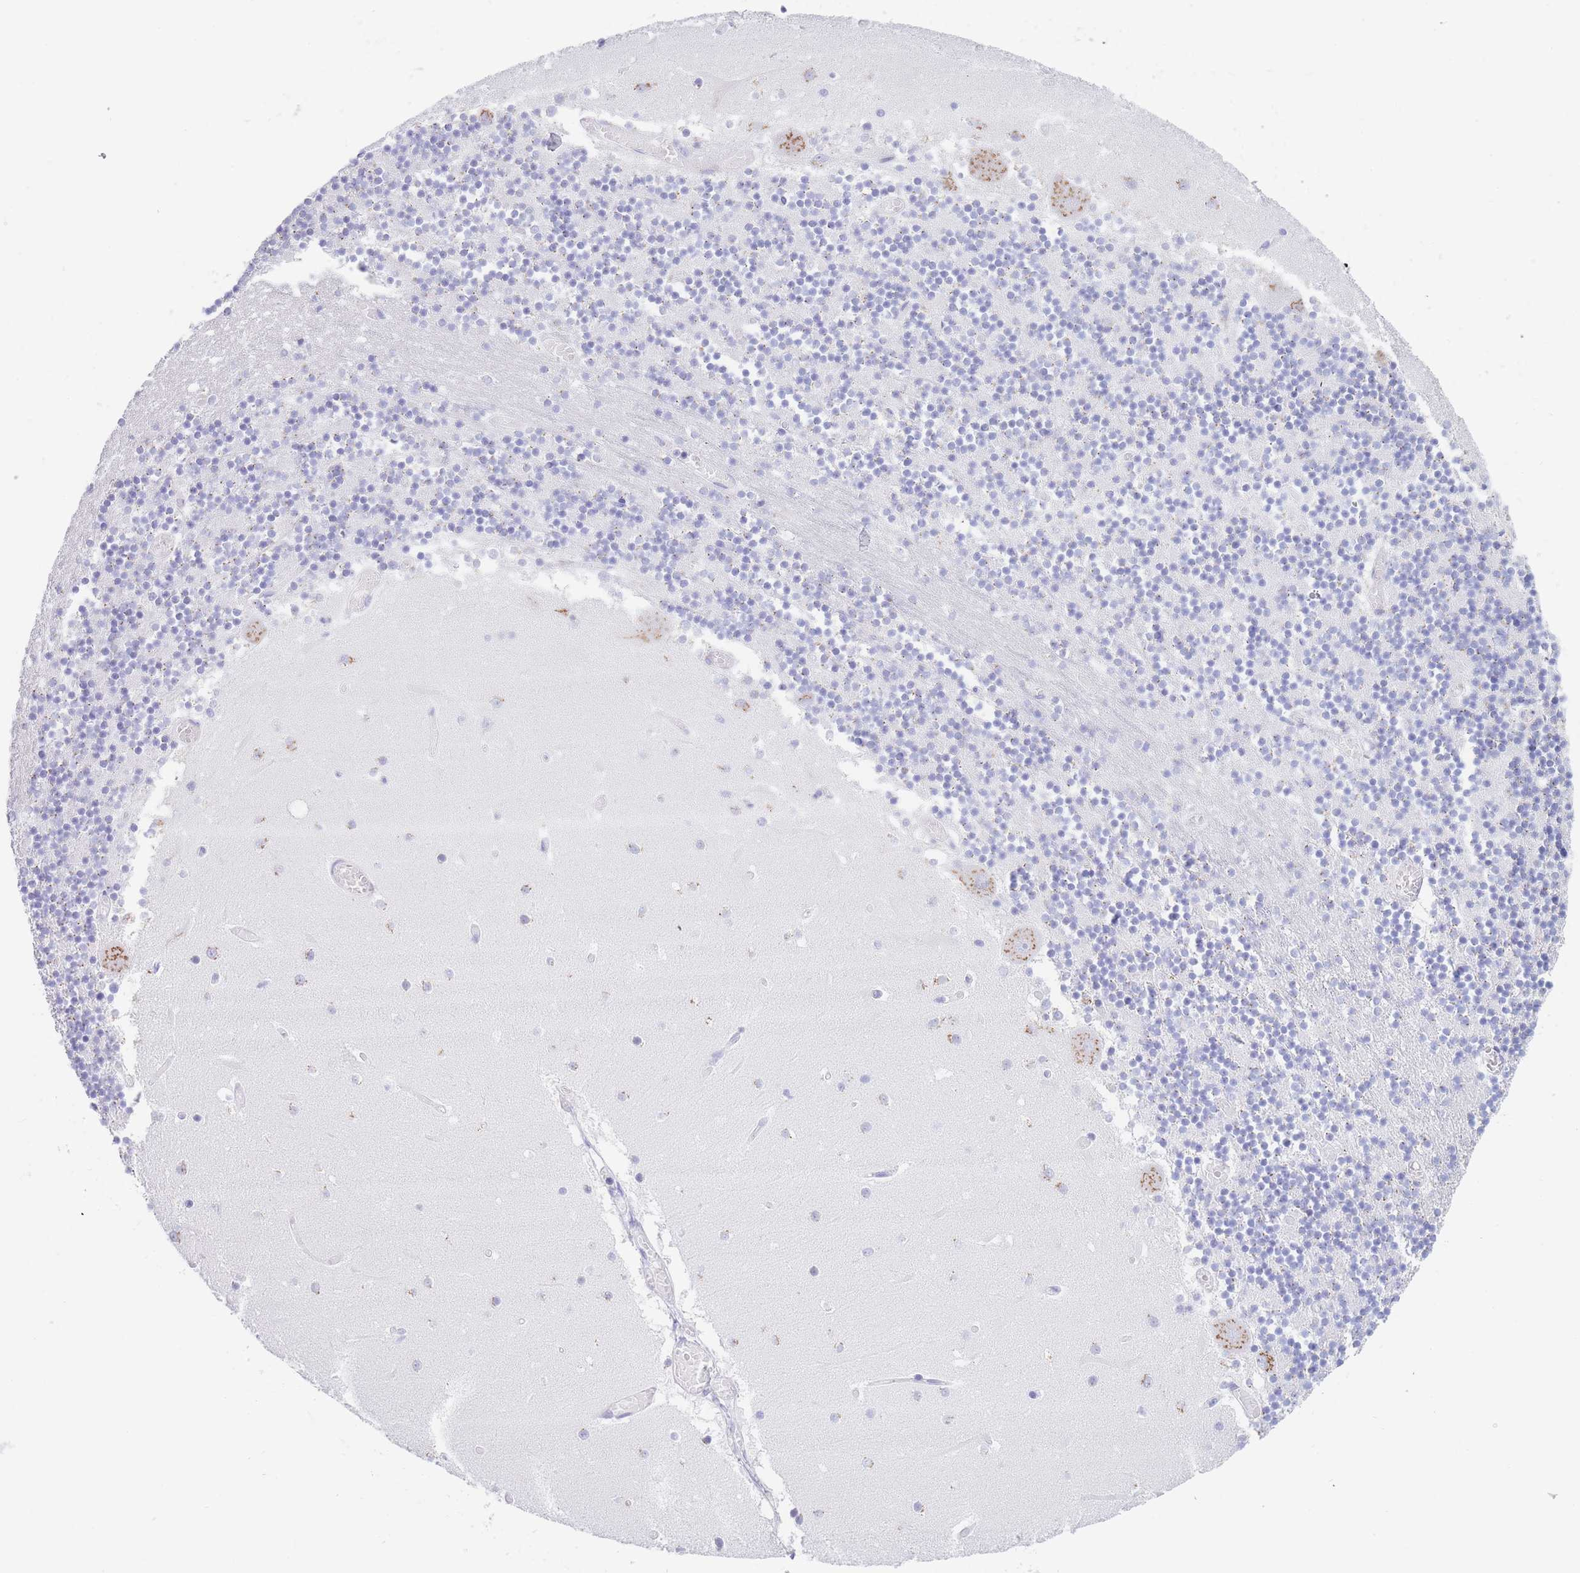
{"staining": {"intensity": "negative", "quantity": "none", "location": "none"}, "tissue": "cerebellum", "cell_type": "Cells in granular layer", "image_type": "normal", "snomed": [{"axis": "morphology", "description": "Normal tissue, NOS"}, {"axis": "topography", "description": "Cerebellum"}], "caption": "An immunohistochemistry micrograph of normal cerebellum is shown. There is no staining in cells in granular layer of cerebellum.", "gene": "FAM3C", "patient": {"sex": "female", "age": 28}}